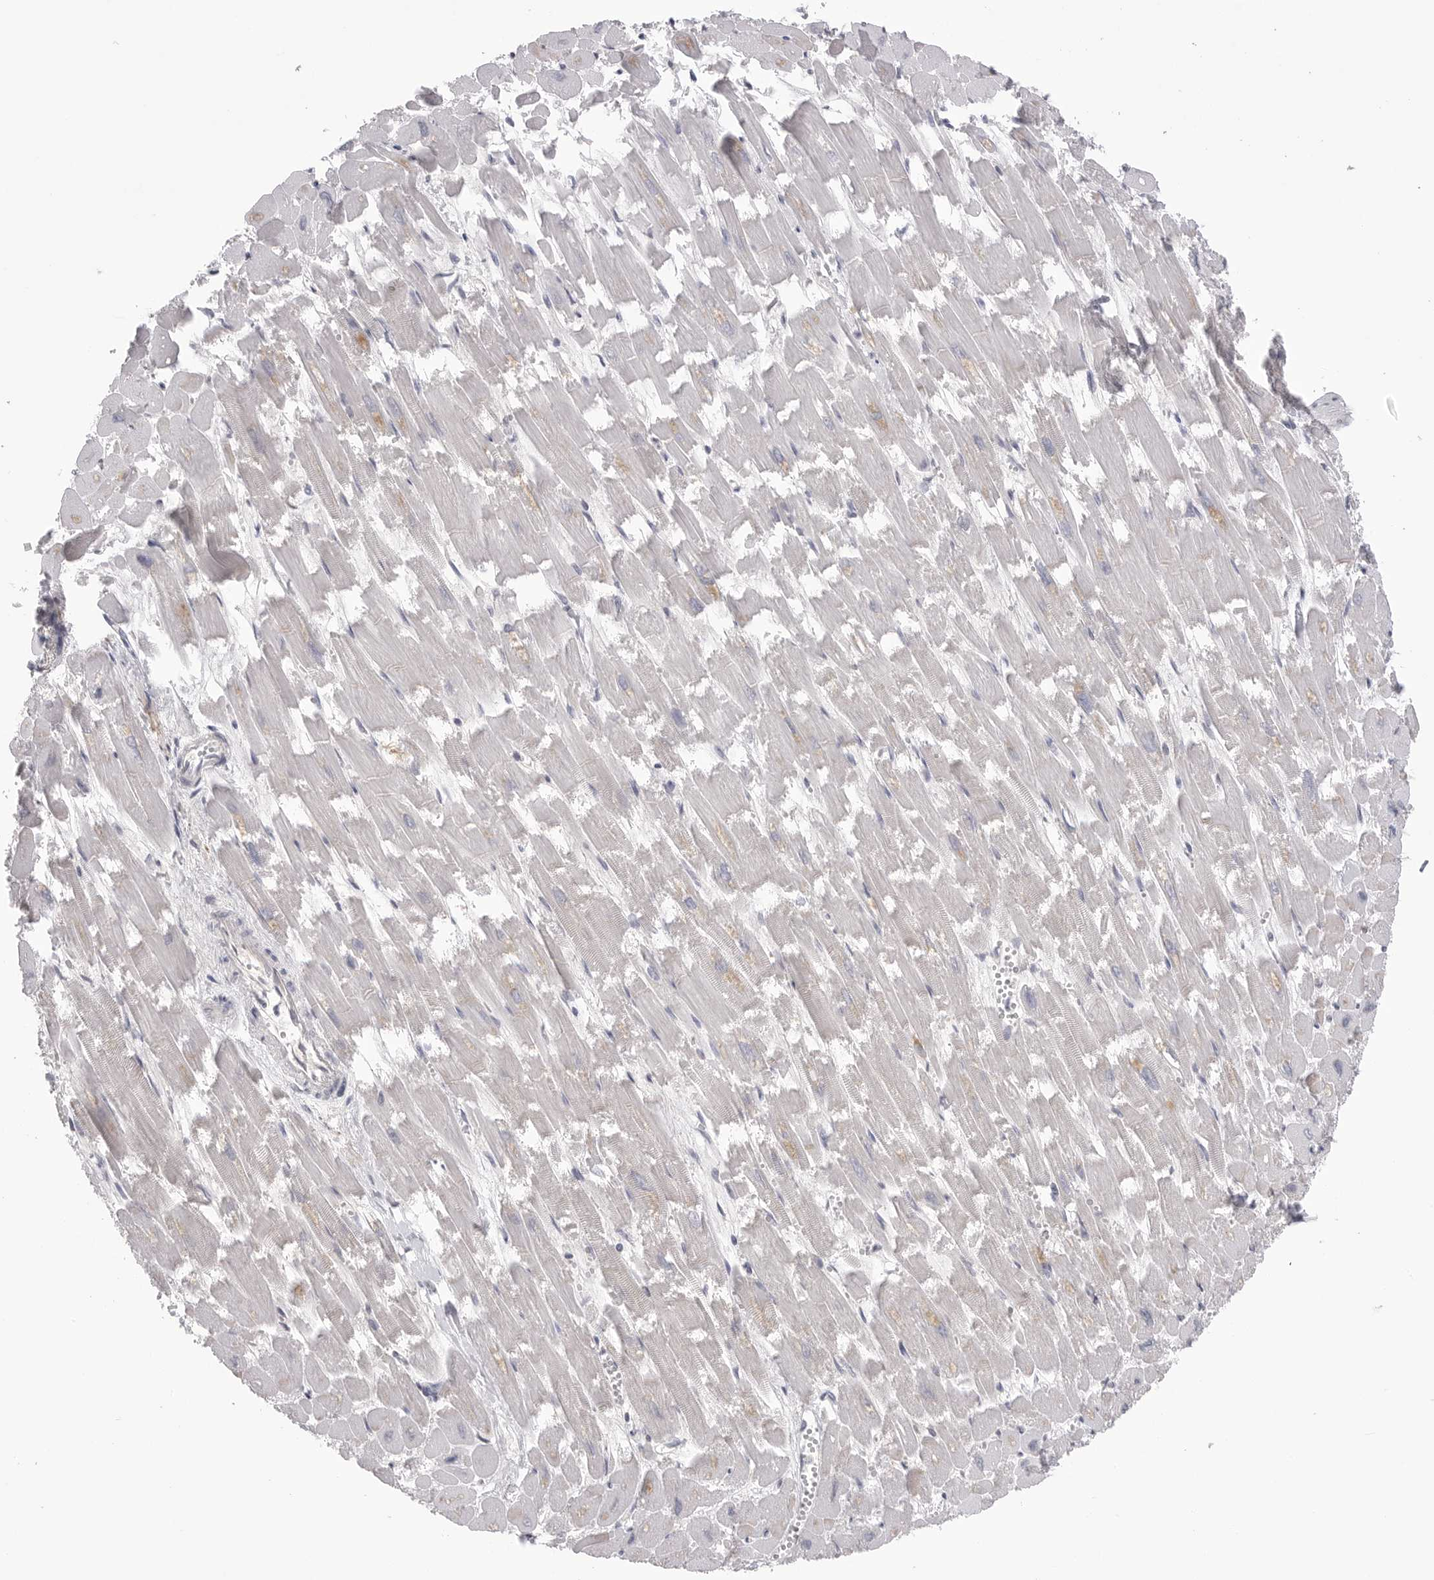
{"staining": {"intensity": "moderate", "quantity": "<25%", "location": "cytoplasmic/membranous"}, "tissue": "heart muscle", "cell_type": "Cardiomyocytes", "image_type": "normal", "snomed": [{"axis": "morphology", "description": "Normal tissue, NOS"}, {"axis": "topography", "description": "Heart"}], "caption": "Benign heart muscle demonstrates moderate cytoplasmic/membranous positivity in about <25% of cardiomyocytes.", "gene": "DLGAP3", "patient": {"sex": "male", "age": 54}}